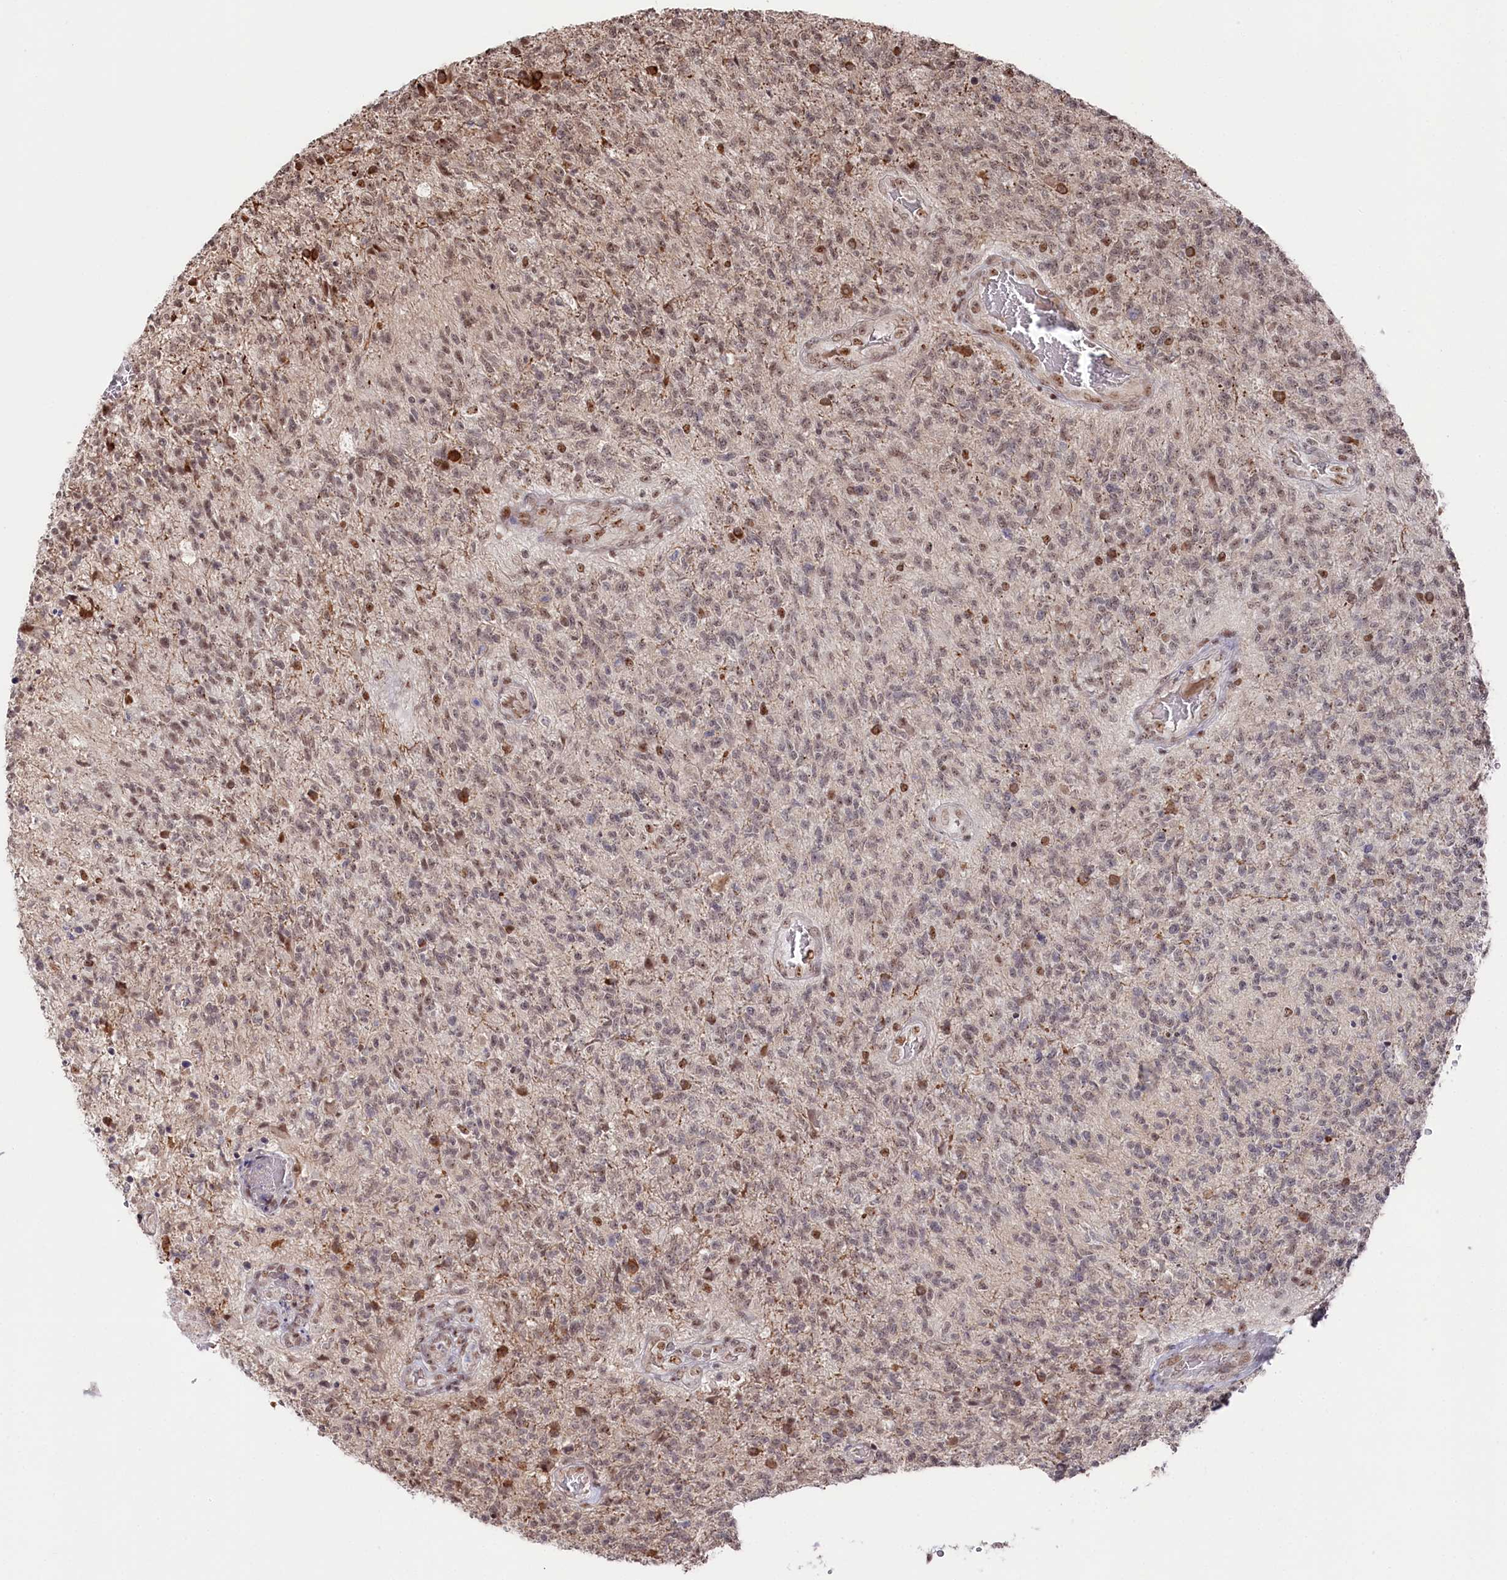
{"staining": {"intensity": "weak", "quantity": "<25%", "location": "nuclear"}, "tissue": "glioma", "cell_type": "Tumor cells", "image_type": "cancer", "snomed": [{"axis": "morphology", "description": "Glioma, malignant, High grade"}, {"axis": "topography", "description": "Brain"}], "caption": "Glioma was stained to show a protein in brown. There is no significant staining in tumor cells.", "gene": "POLR2H", "patient": {"sex": "male", "age": 56}}